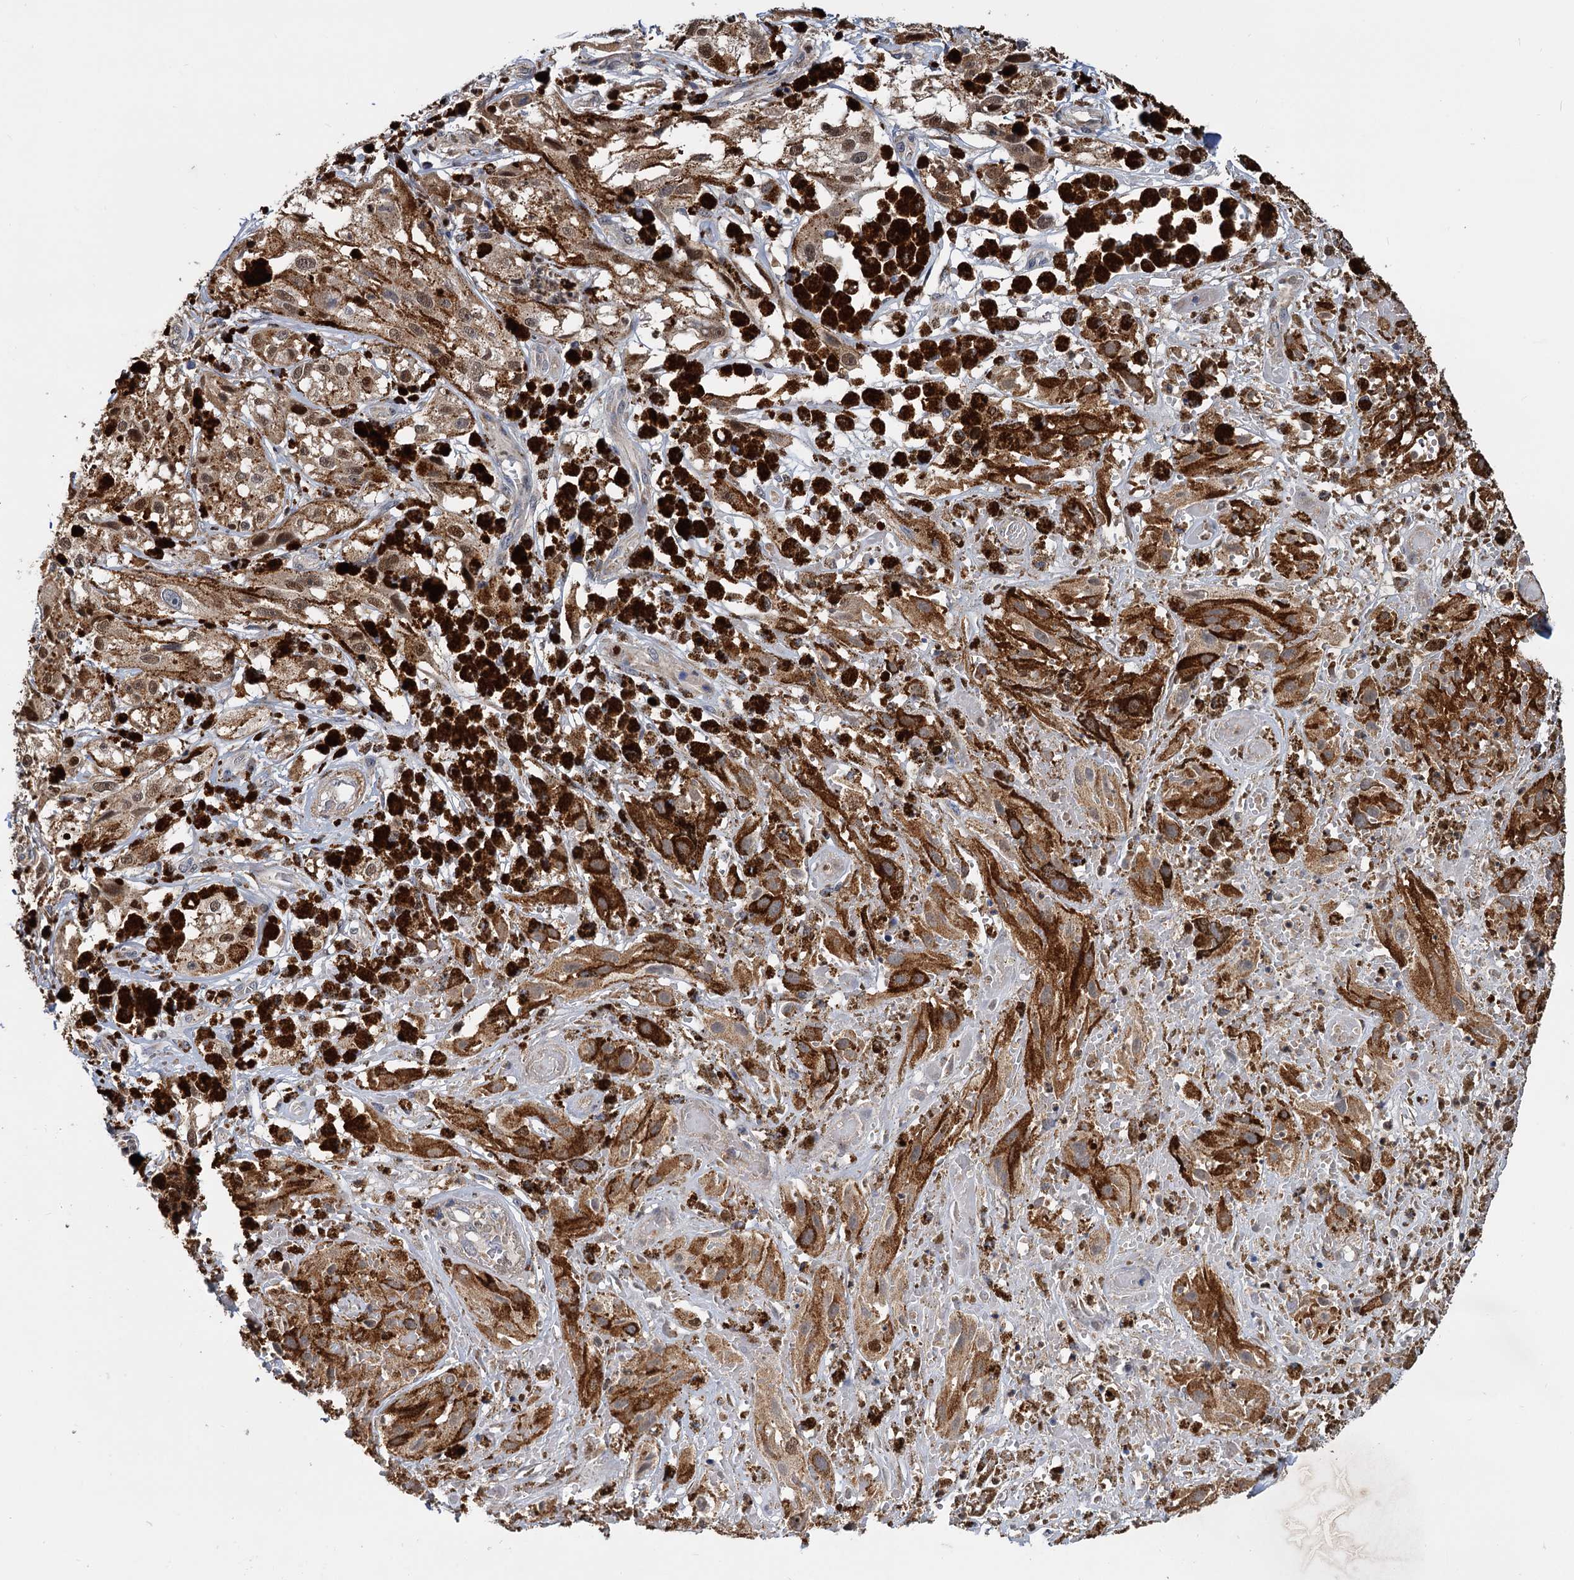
{"staining": {"intensity": "moderate", "quantity": ">75%", "location": "cytoplasmic/membranous,nuclear"}, "tissue": "melanoma", "cell_type": "Tumor cells", "image_type": "cancer", "snomed": [{"axis": "morphology", "description": "Malignant melanoma, NOS"}, {"axis": "topography", "description": "Skin"}], "caption": "Immunohistochemistry (IHC) of human melanoma exhibits medium levels of moderate cytoplasmic/membranous and nuclear expression in about >75% of tumor cells.", "gene": "ALKBH7", "patient": {"sex": "male", "age": 88}}